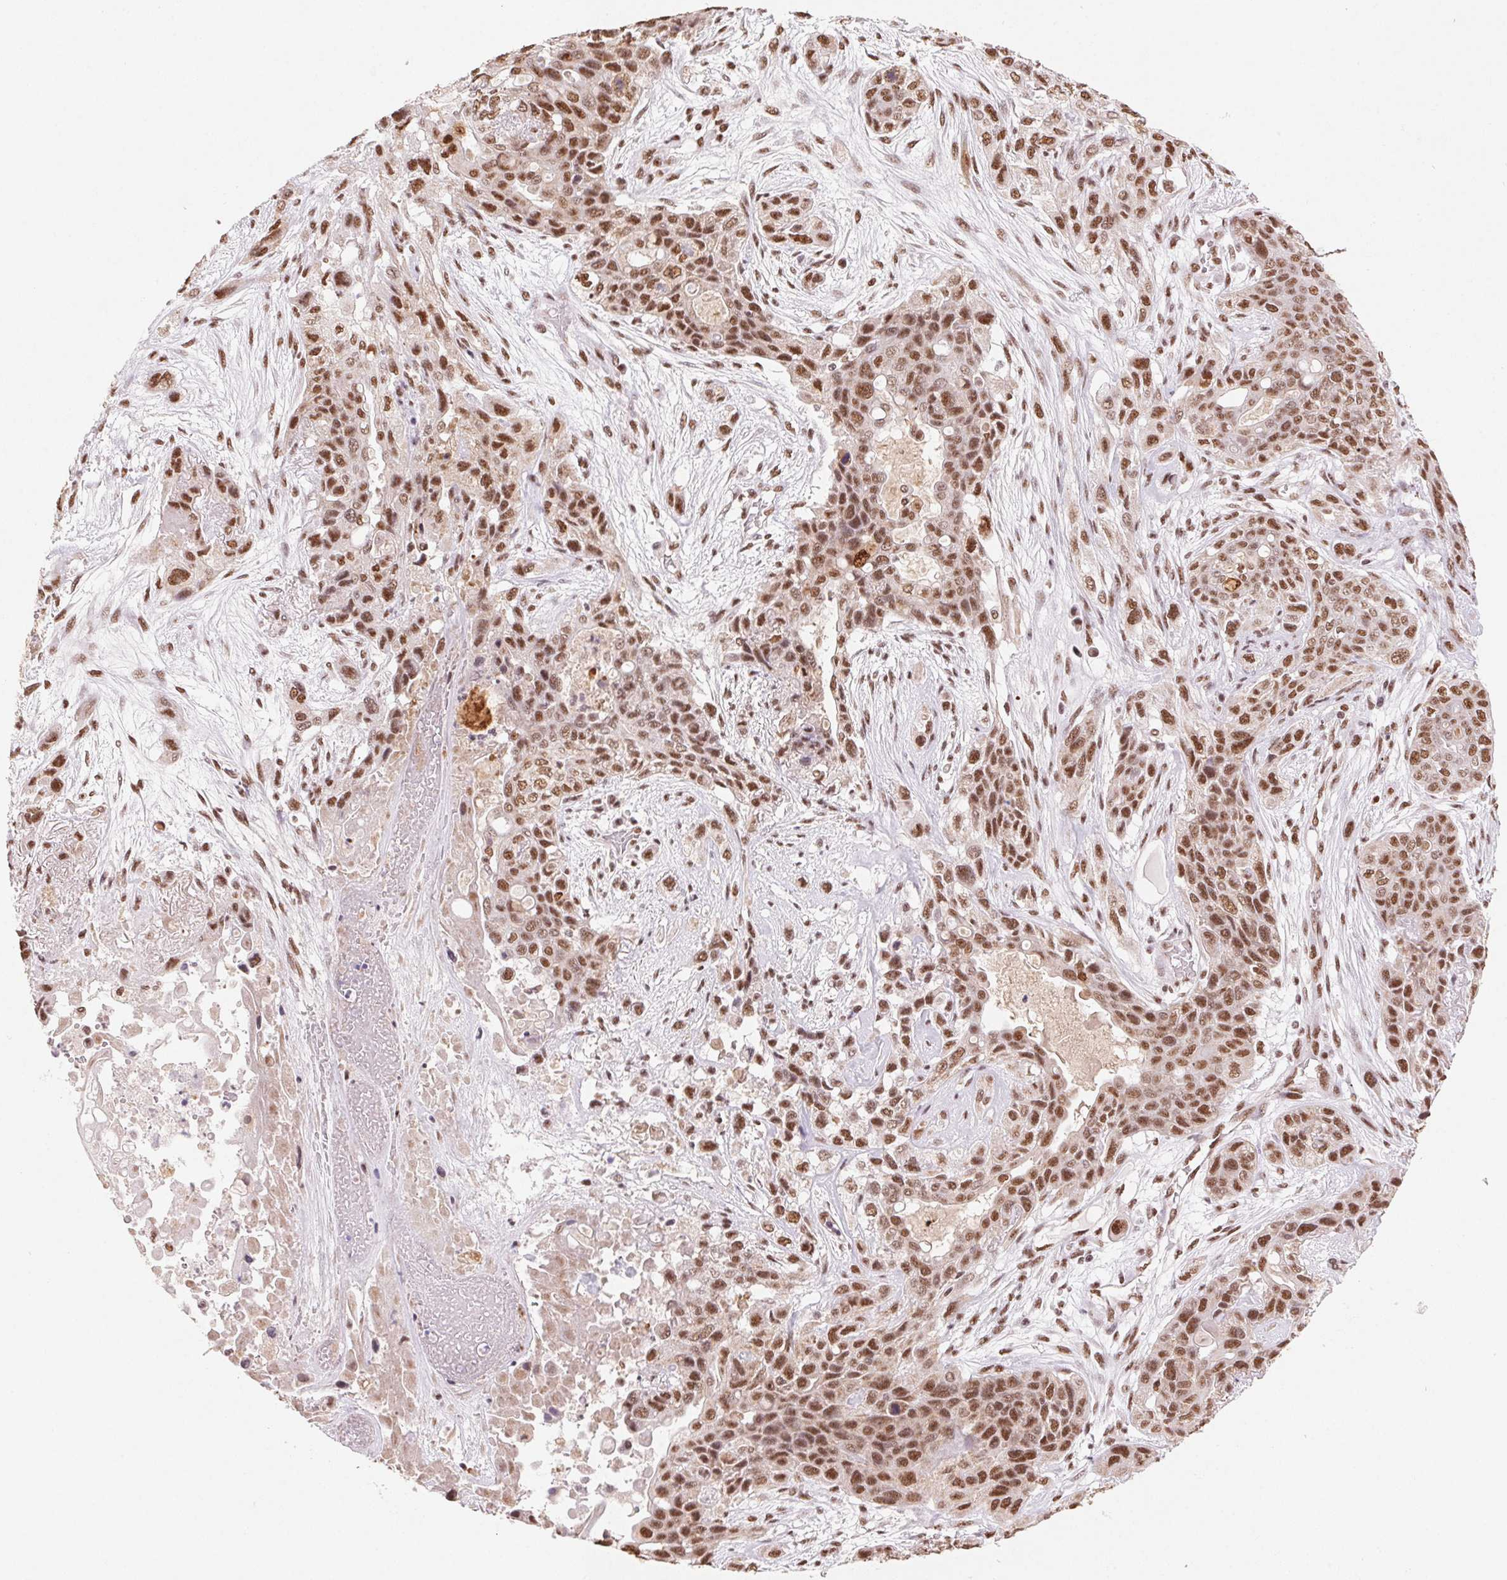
{"staining": {"intensity": "moderate", "quantity": ">75%", "location": "nuclear"}, "tissue": "lung cancer", "cell_type": "Tumor cells", "image_type": "cancer", "snomed": [{"axis": "morphology", "description": "Squamous cell carcinoma, NOS"}, {"axis": "topography", "description": "Lung"}], "caption": "Moderate nuclear protein positivity is appreciated in approximately >75% of tumor cells in squamous cell carcinoma (lung). (Stains: DAB in brown, nuclei in blue, Microscopy: brightfield microscopy at high magnification).", "gene": "SNRPG", "patient": {"sex": "female", "age": 70}}